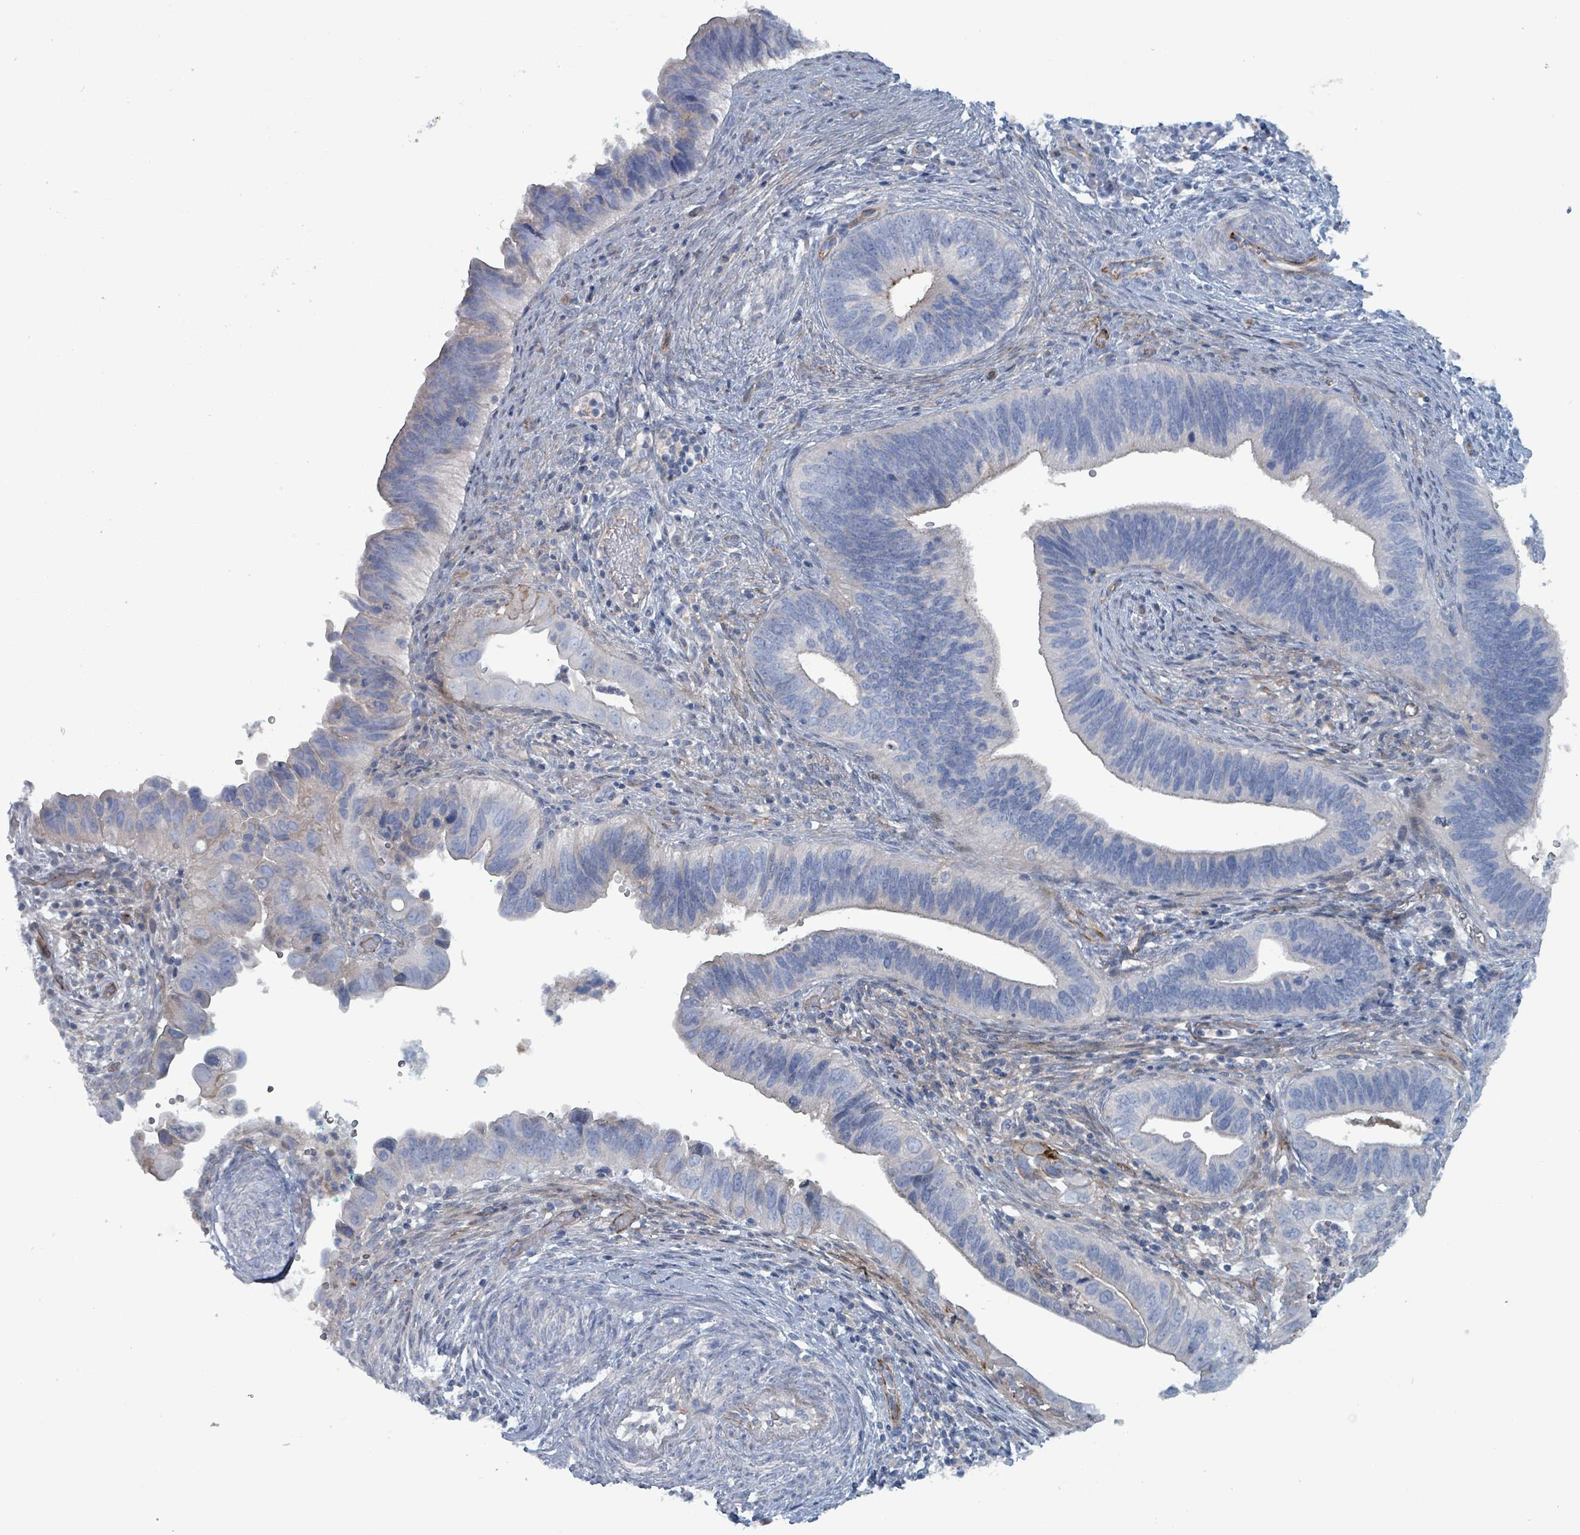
{"staining": {"intensity": "negative", "quantity": "none", "location": "none"}, "tissue": "cervical cancer", "cell_type": "Tumor cells", "image_type": "cancer", "snomed": [{"axis": "morphology", "description": "Adenocarcinoma, NOS"}, {"axis": "topography", "description": "Cervix"}], "caption": "Cervical cancer stained for a protein using immunohistochemistry (IHC) shows no staining tumor cells.", "gene": "TAAR5", "patient": {"sex": "female", "age": 42}}